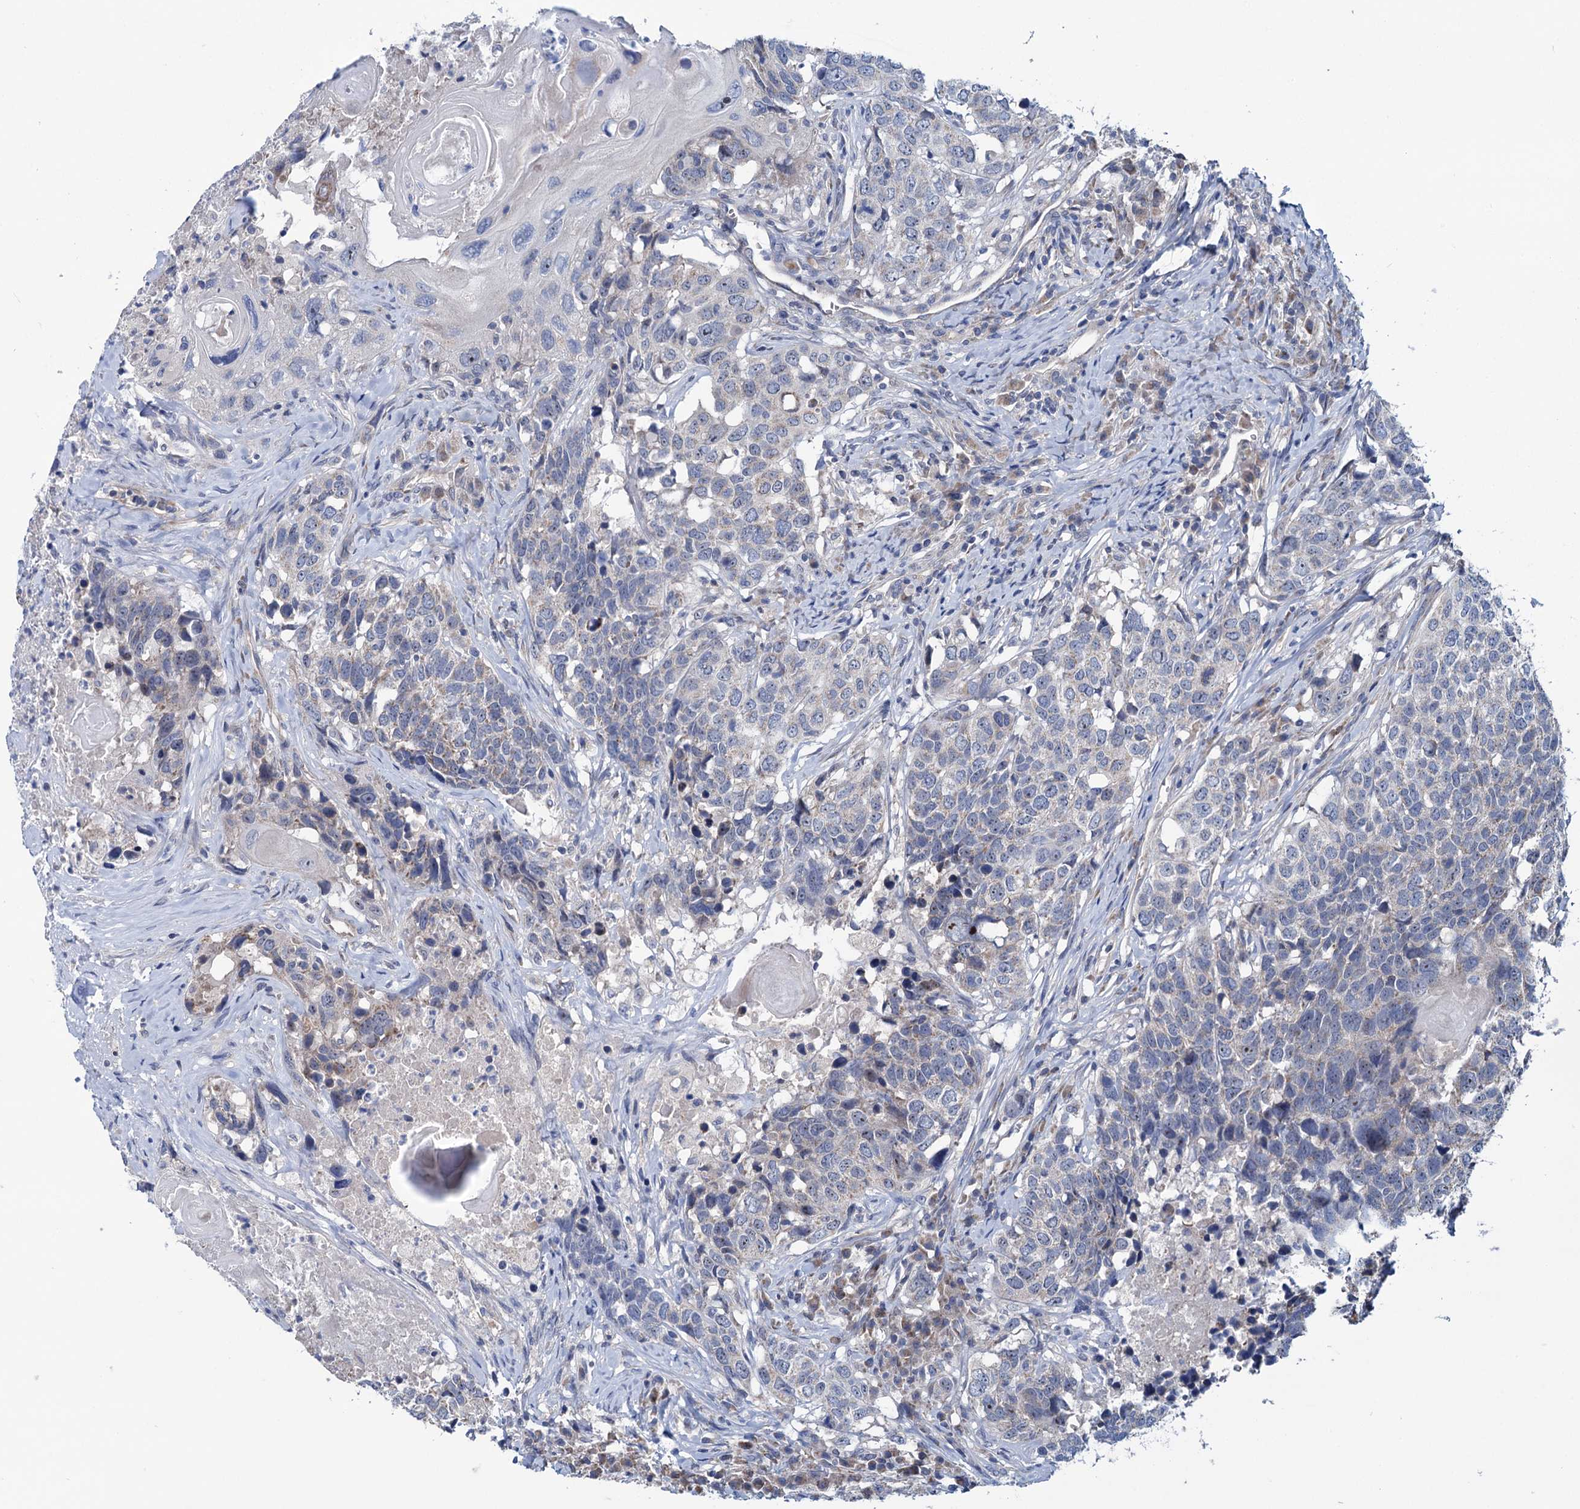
{"staining": {"intensity": "negative", "quantity": "none", "location": "none"}, "tissue": "head and neck cancer", "cell_type": "Tumor cells", "image_type": "cancer", "snomed": [{"axis": "morphology", "description": "Squamous cell carcinoma, NOS"}, {"axis": "topography", "description": "Head-Neck"}], "caption": "Immunohistochemistry photomicrograph of human squamous cell carcinoma (head and neck) stained for a protein (brown), which reveals no staining in tumor cells.", "gene": "EYA4", "patient": {"sex": "male", "age": 66}}